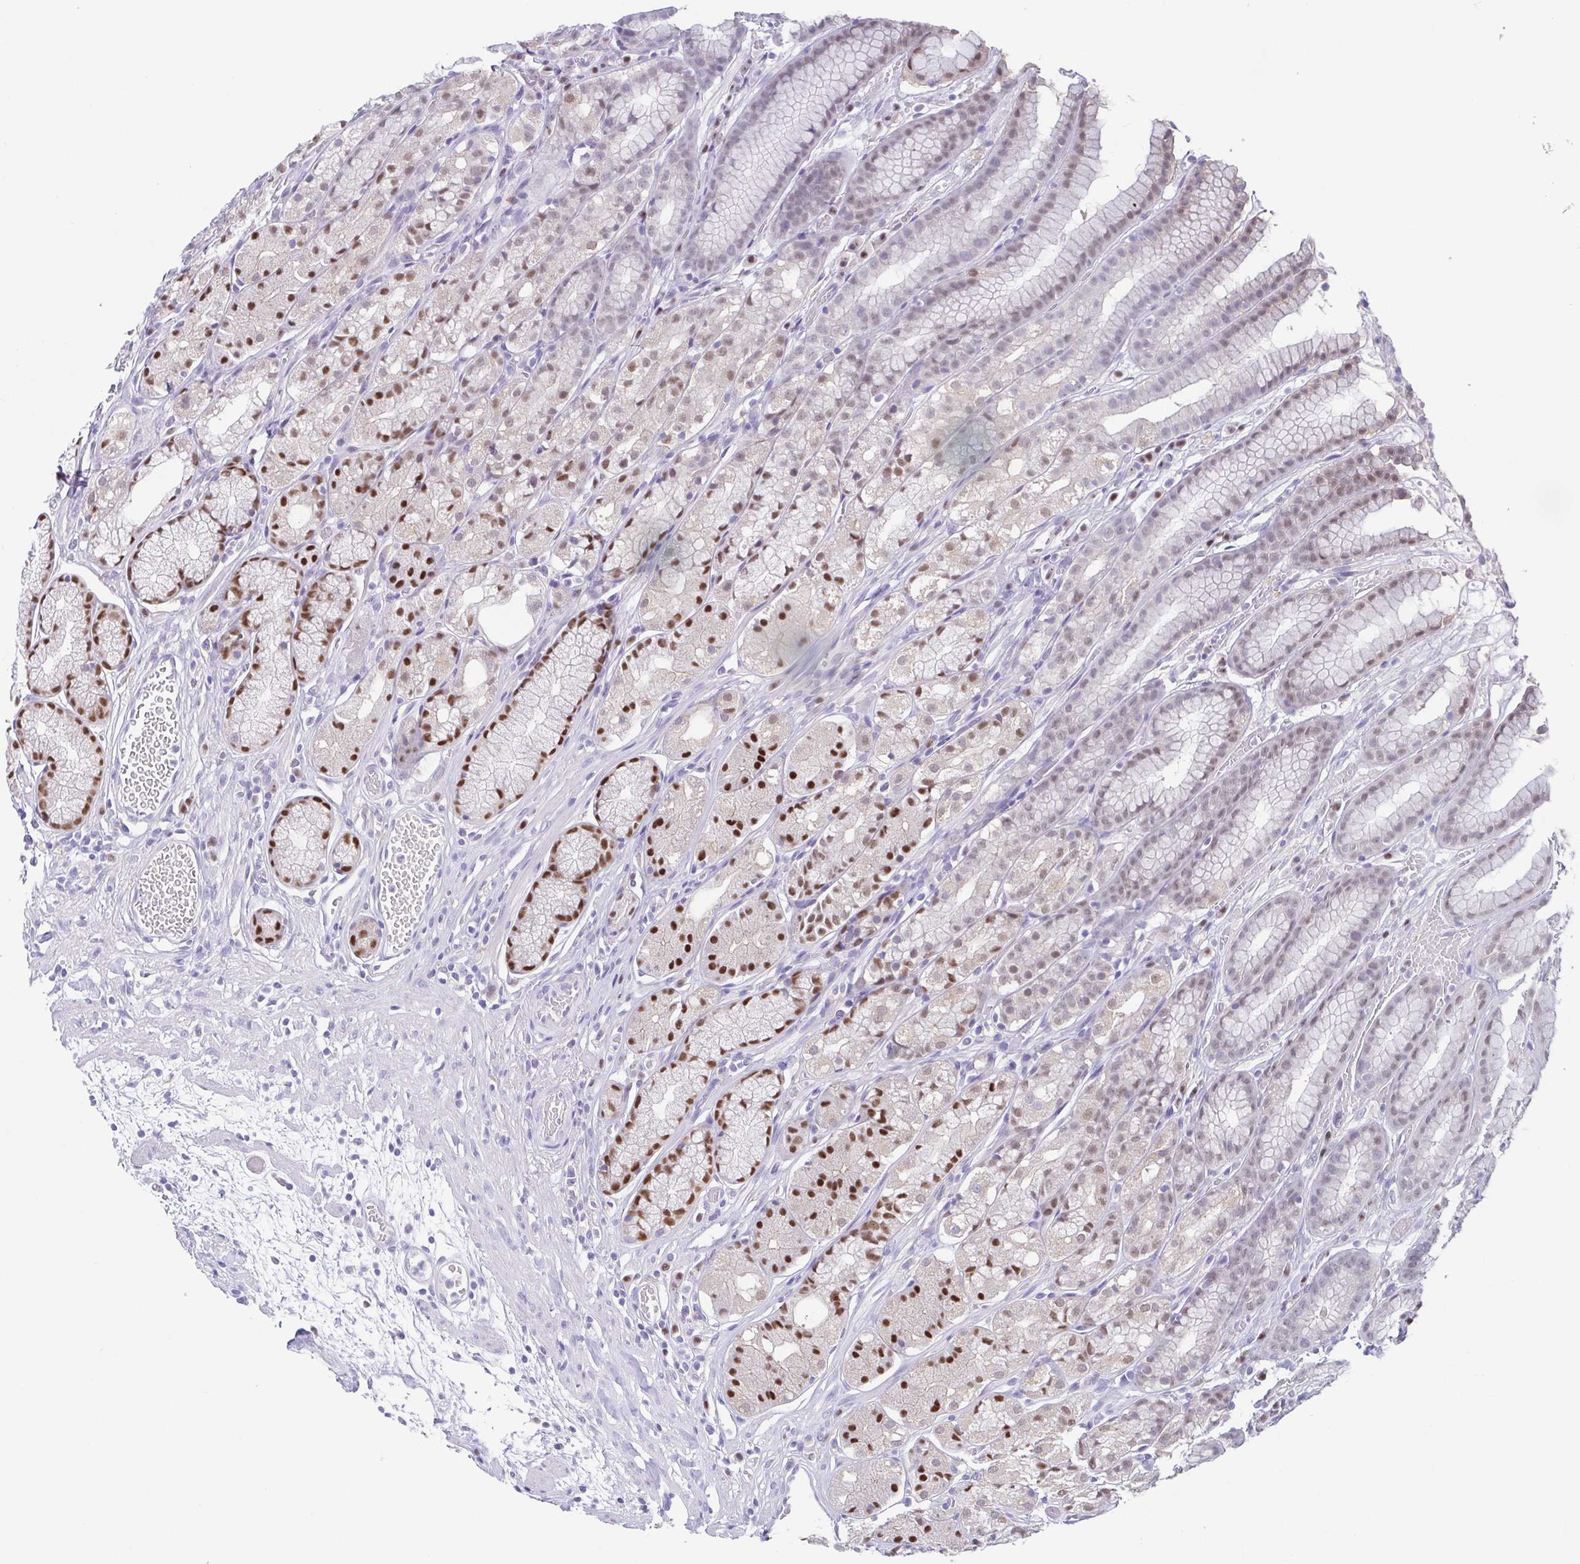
{"staining": {"intensity": "strong", "quantity": "<25%", "location": "nuclear"}, "tissue": "stomach", "cell_type": "Glandular cells", "image_type": "normal", "snomed": [{"axis": "morphology", "description": "Normal tissue, NOS"}, {"axis": "topography", "description": "Smooth muscle"}, {"axis": "topography", "description": "Stomach"}], "caption": "A brown stain highlights strong nuclear expression of a protein in glandular cells of unremarkable human stomach. Using DAB (brown) and hematoxylin (blue) stains, captured at high magnification using brightfield microscopy.", "gene": "UBE2Q1", "patient": {"sex": "male", "age": 70}}